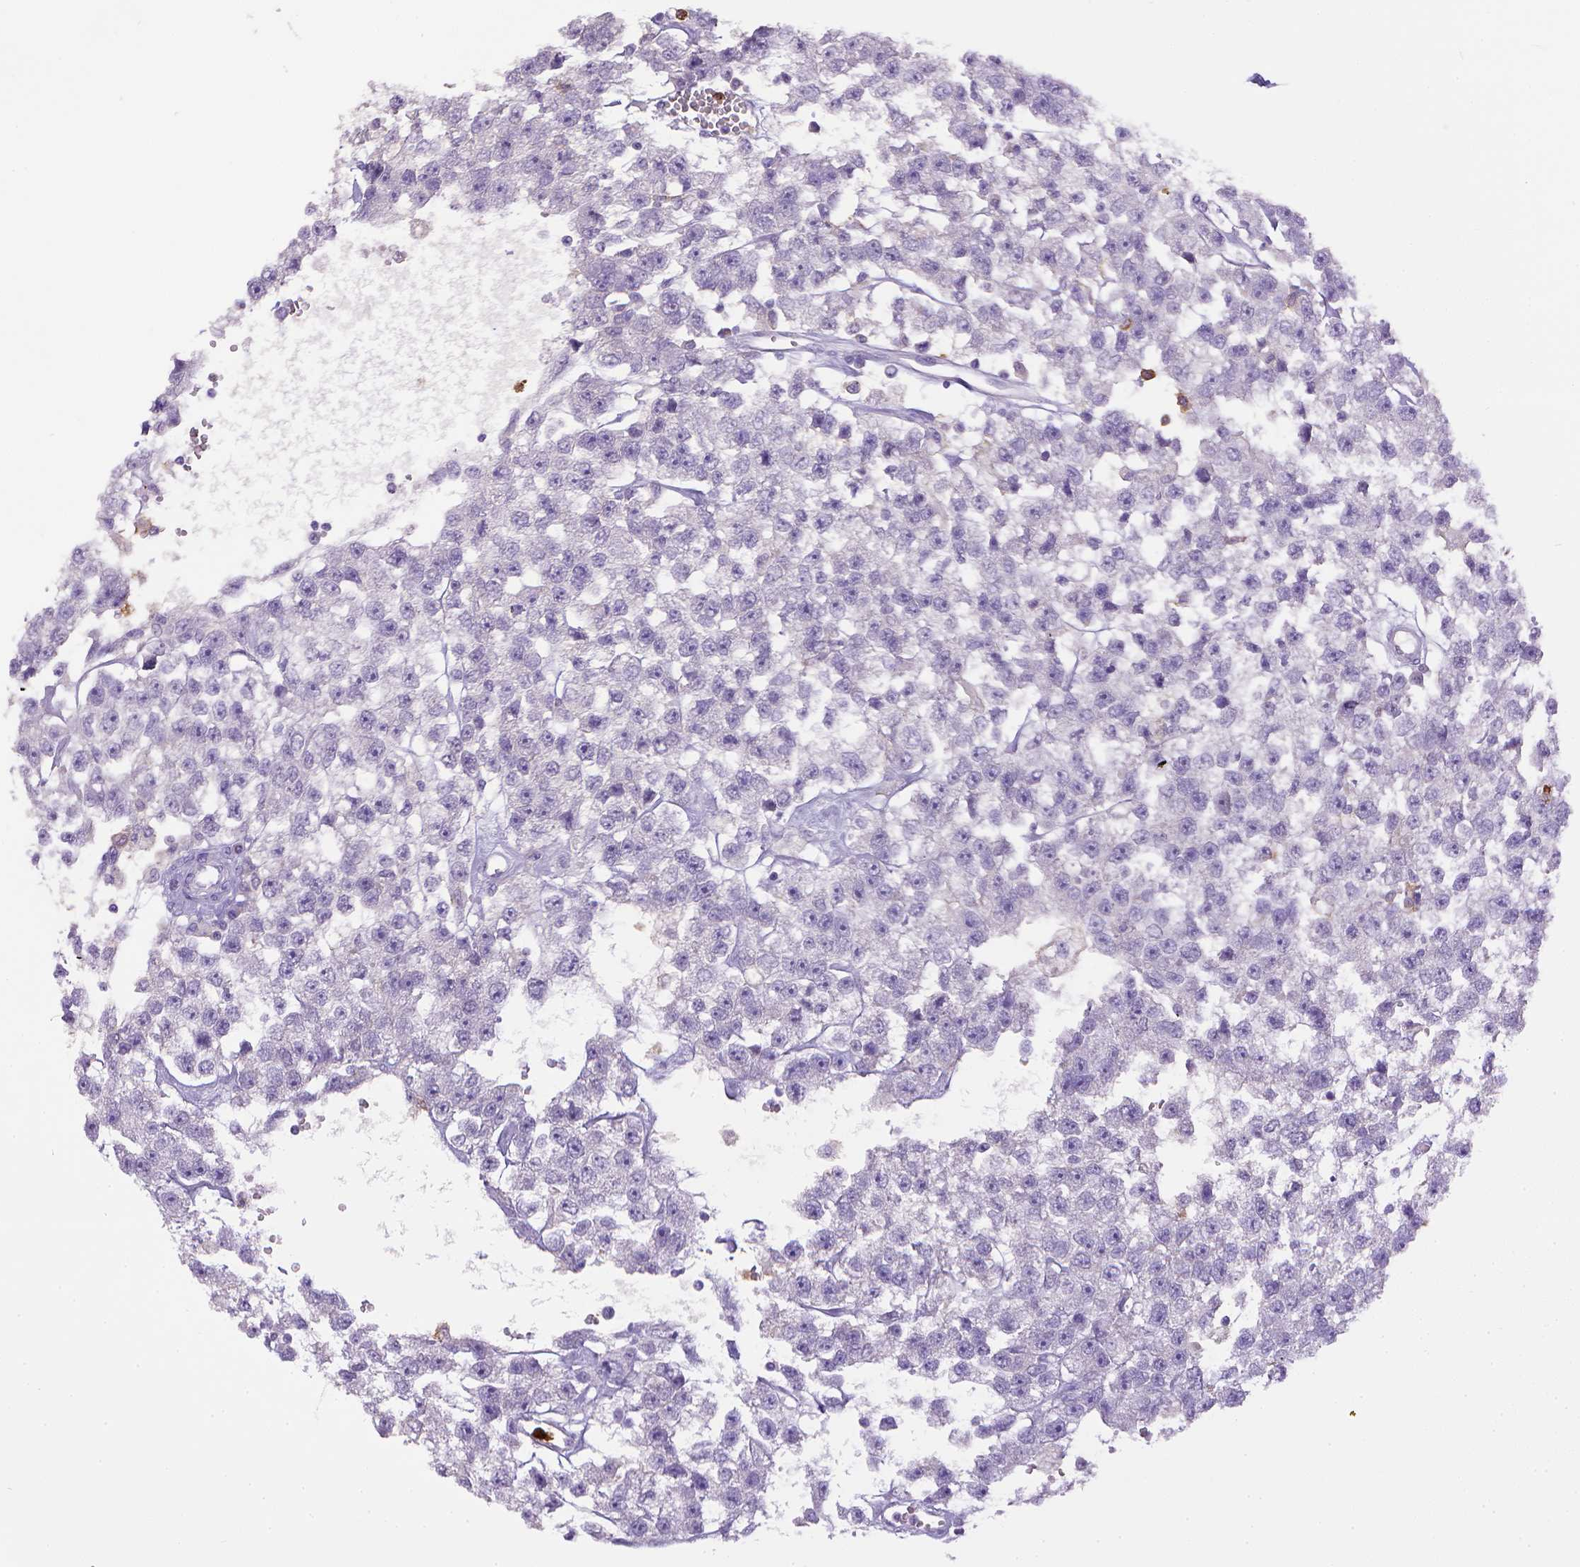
{"staining": {"intensity": "negative", "quantity": "none", "location": "none"}, "tissue": "testis cancer", "cell_type": "Tumor cells", "image_type": "cancer", "snomed": [{"axis": "morphology", "description": "Seminoma, NOS"}, {"axis": "topography", "description": "Testis"}], "caption": "This is a histopathology image of IHC staining of testis cancer (seminoma), which shows no staining in tumor cells.", "gene": "ITGAM", "patient": {"sex": "male", "age": 34}}